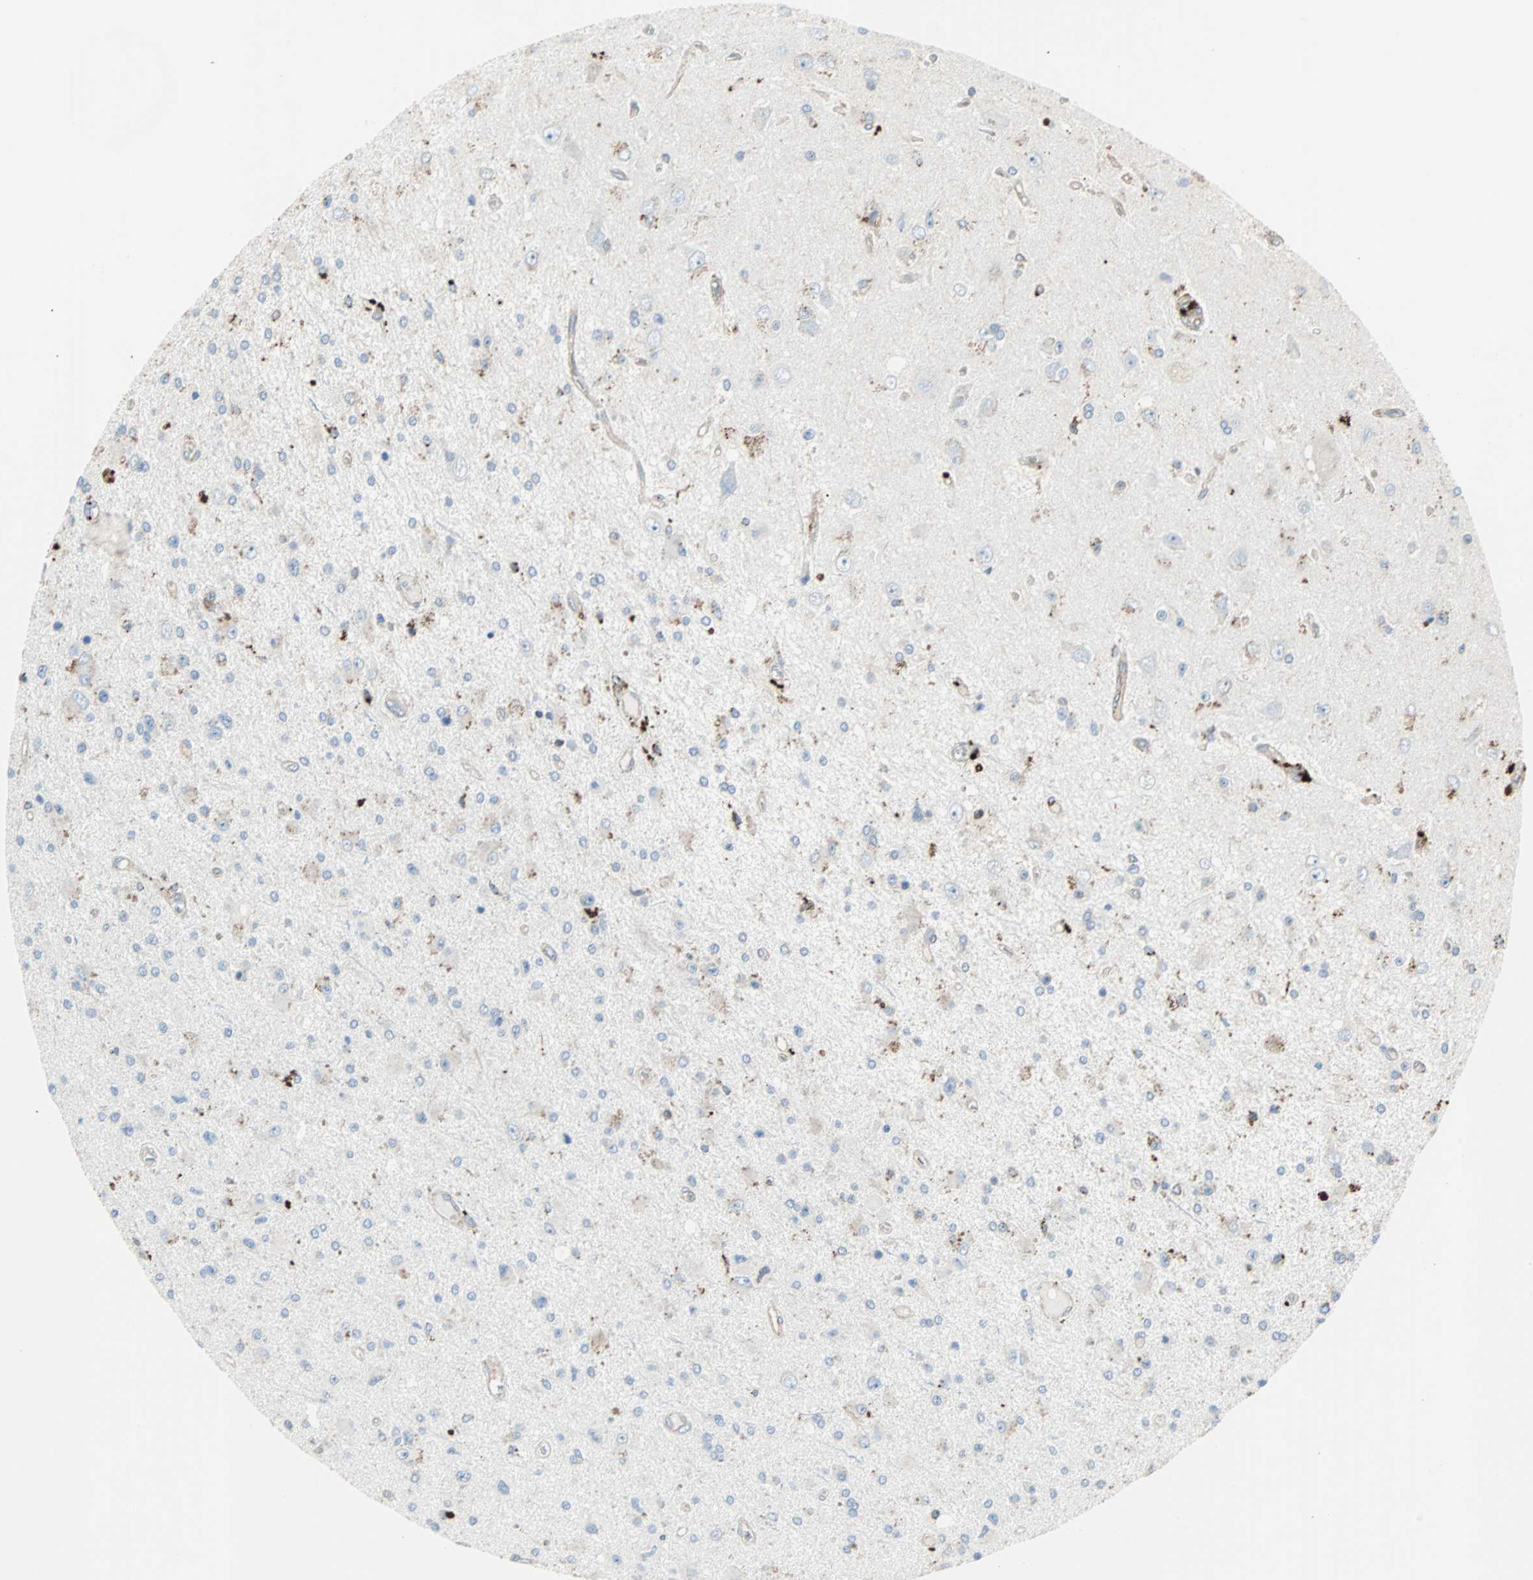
{"staining": {"intensity": "weak", "quantity": "<25%", "location": "cytoplasmic/membranous"}, "tissue": "glioma", "cell_type": "Tumor cells", "image_type": "cancer", "snomed": [{"axis": "morphology", "description": "Glioma, malignant, Low grade"}, {"axis": "topography", "description": "Brain"}], "caption": "A high-resolution histopathology image shows immunohistochemistry staining of glioma, which shows no significant positivity in tumor cells.", "gene": "RELA", "patient": {"sex": "male", "age": 58}}